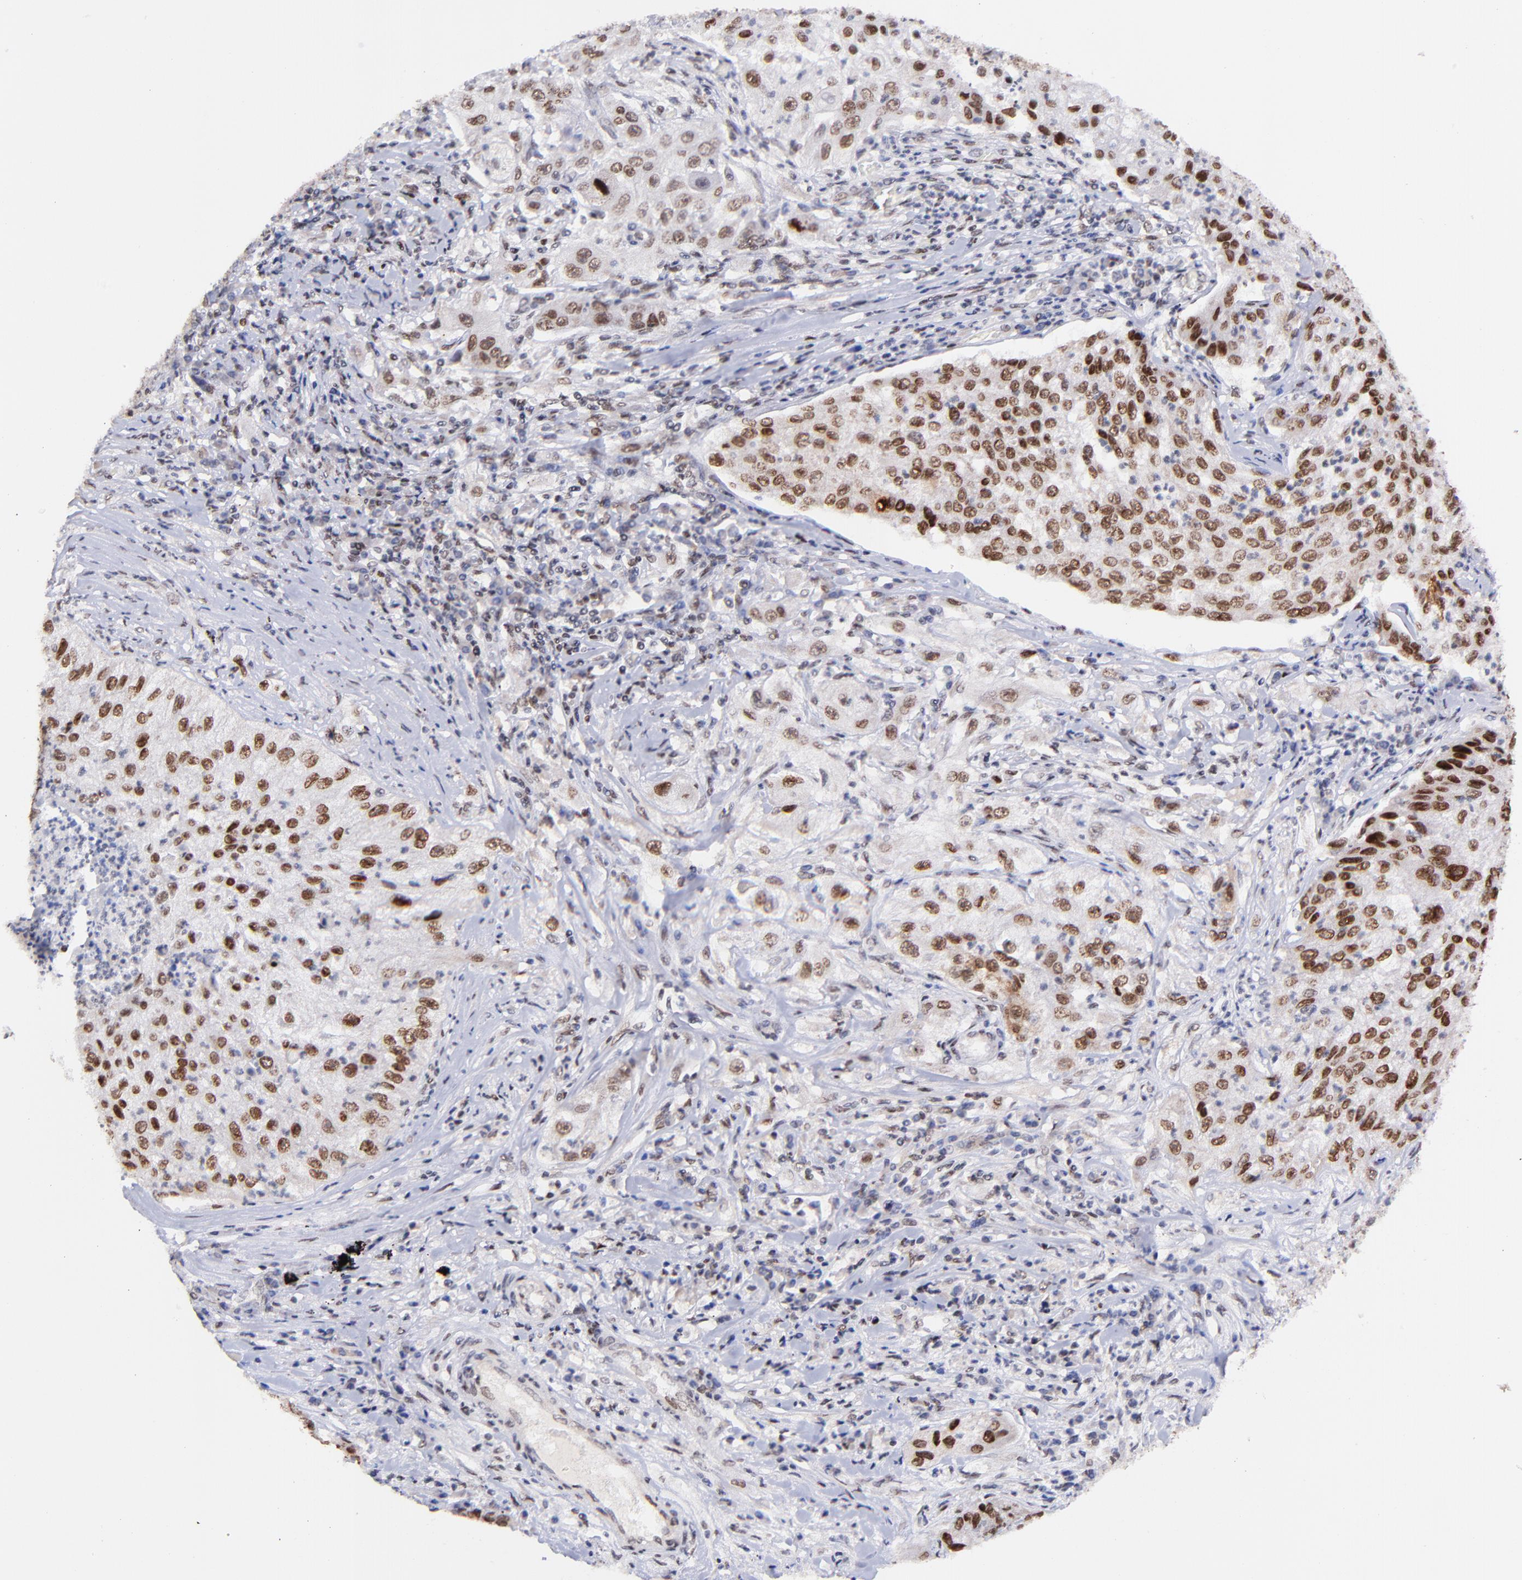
{"staining": {"intensity": "moderate", "quantity": ">75%", "location": "nuclear"}, "tissue": "lung cancer", "cell_type": "Tumor cells", "image_type": "cancer", "snomed": [{"axis": "morphology", "description": "Inflammation, NOS"}, {"axis": "morphology", "description": "Squamous cell carcinoma, NOS"}, {"axis": "topography", "description": "Lymph node"}, {"axis": "topography", "description": "Soft tissue"}, {"axis": "topography", "description": "Lung"}], "caption": "Moderate nuclear staining for a protein is identified in about >75% of tumor cells of lung squamous cell carcinoma using immunohistochemistry (IHC).", "gene": "MIDEAS", "patient": {"sex": "male", "age": 66}}